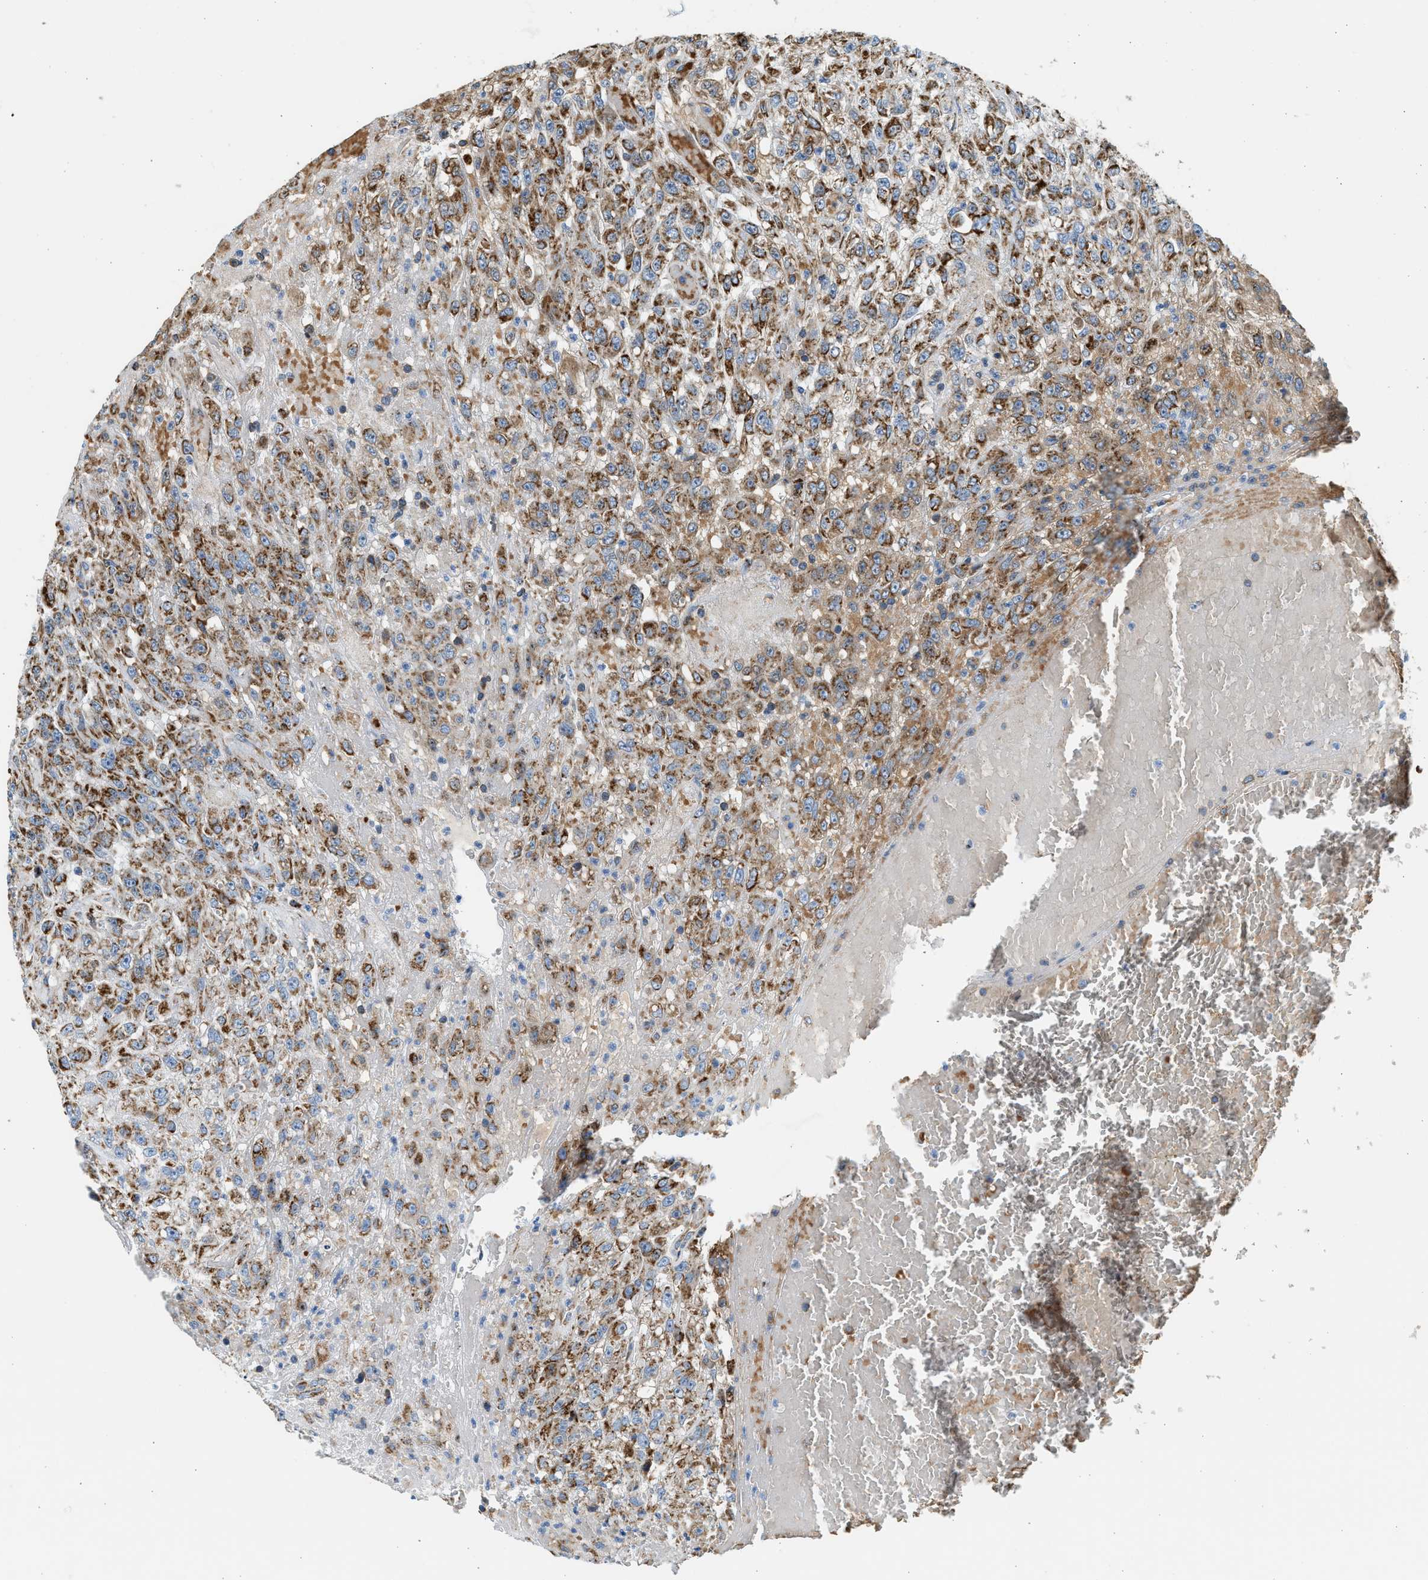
{"staining": {"intensity": "strong", "quantity": ">75%", "location": "cytoplasmic/membranous"}, "tissue": "urothelial cancer", "cell_type": "Tumor cells", "image_type": "cancer", "snomed": [{"axis": "morphology", "description": "Urothelial carcinoma, High grade"}, {"axis": "topography", "description": "Urinary bladder"}], "caption": "DAB (3,3'-diaminobenzidine) immunohistochemical staining of human high-grade urothelial carcinoma reveals strong cytoplasmic/membranous protein expression in approximately >75% of tumor cells.", "gene": "KCNMB3", "patient": {"sex": "male", "age": 46}}